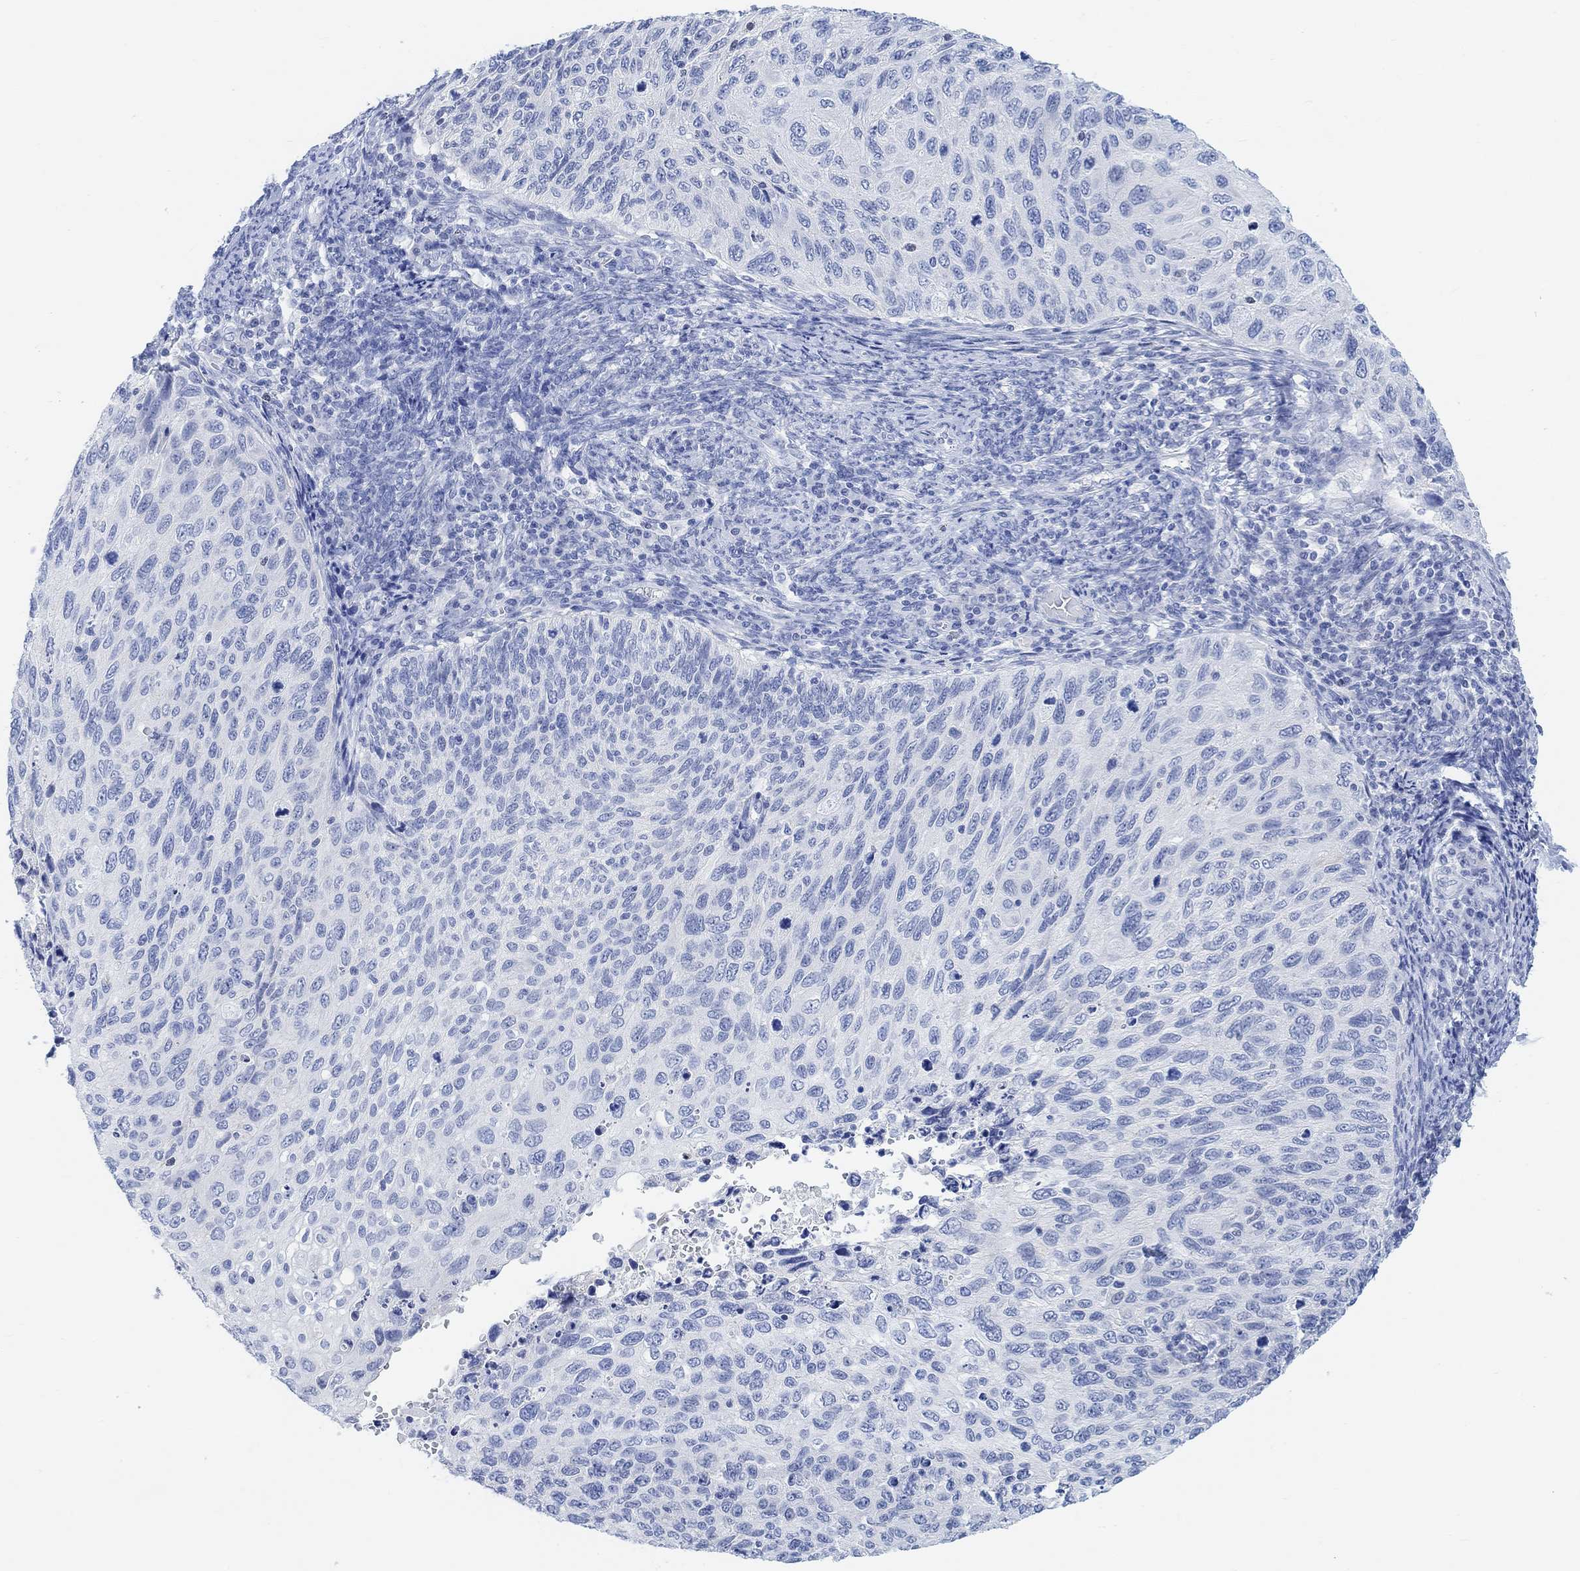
{"staining": {"intensity": "negative", "quantity": "none", "location": "none"}, "tissue": "cervical cancer", "cell_type": "Tumor cells", "image_type": "cancer", "snomed": [{"axis": "morphology", "description": "Squamous cell carcinoma, NOS"}, {"axis": "topography", "description": "Cervix"}], "caption": "Immunohistochemistry (IHC) histopathology image of neoplastic tissue: human cervical cancer (squamous cell carcinoma) stained with DAB displays no significant protein positivity in tumor cells. (Stains: DAB (3,3'-diaminobenzidine) IHC with hematoxylin counter stain, Microscopy: brightfield microscopy at high magnification).", "gene": "ENO4", "patient": {"sex": "female", "age": 70}}